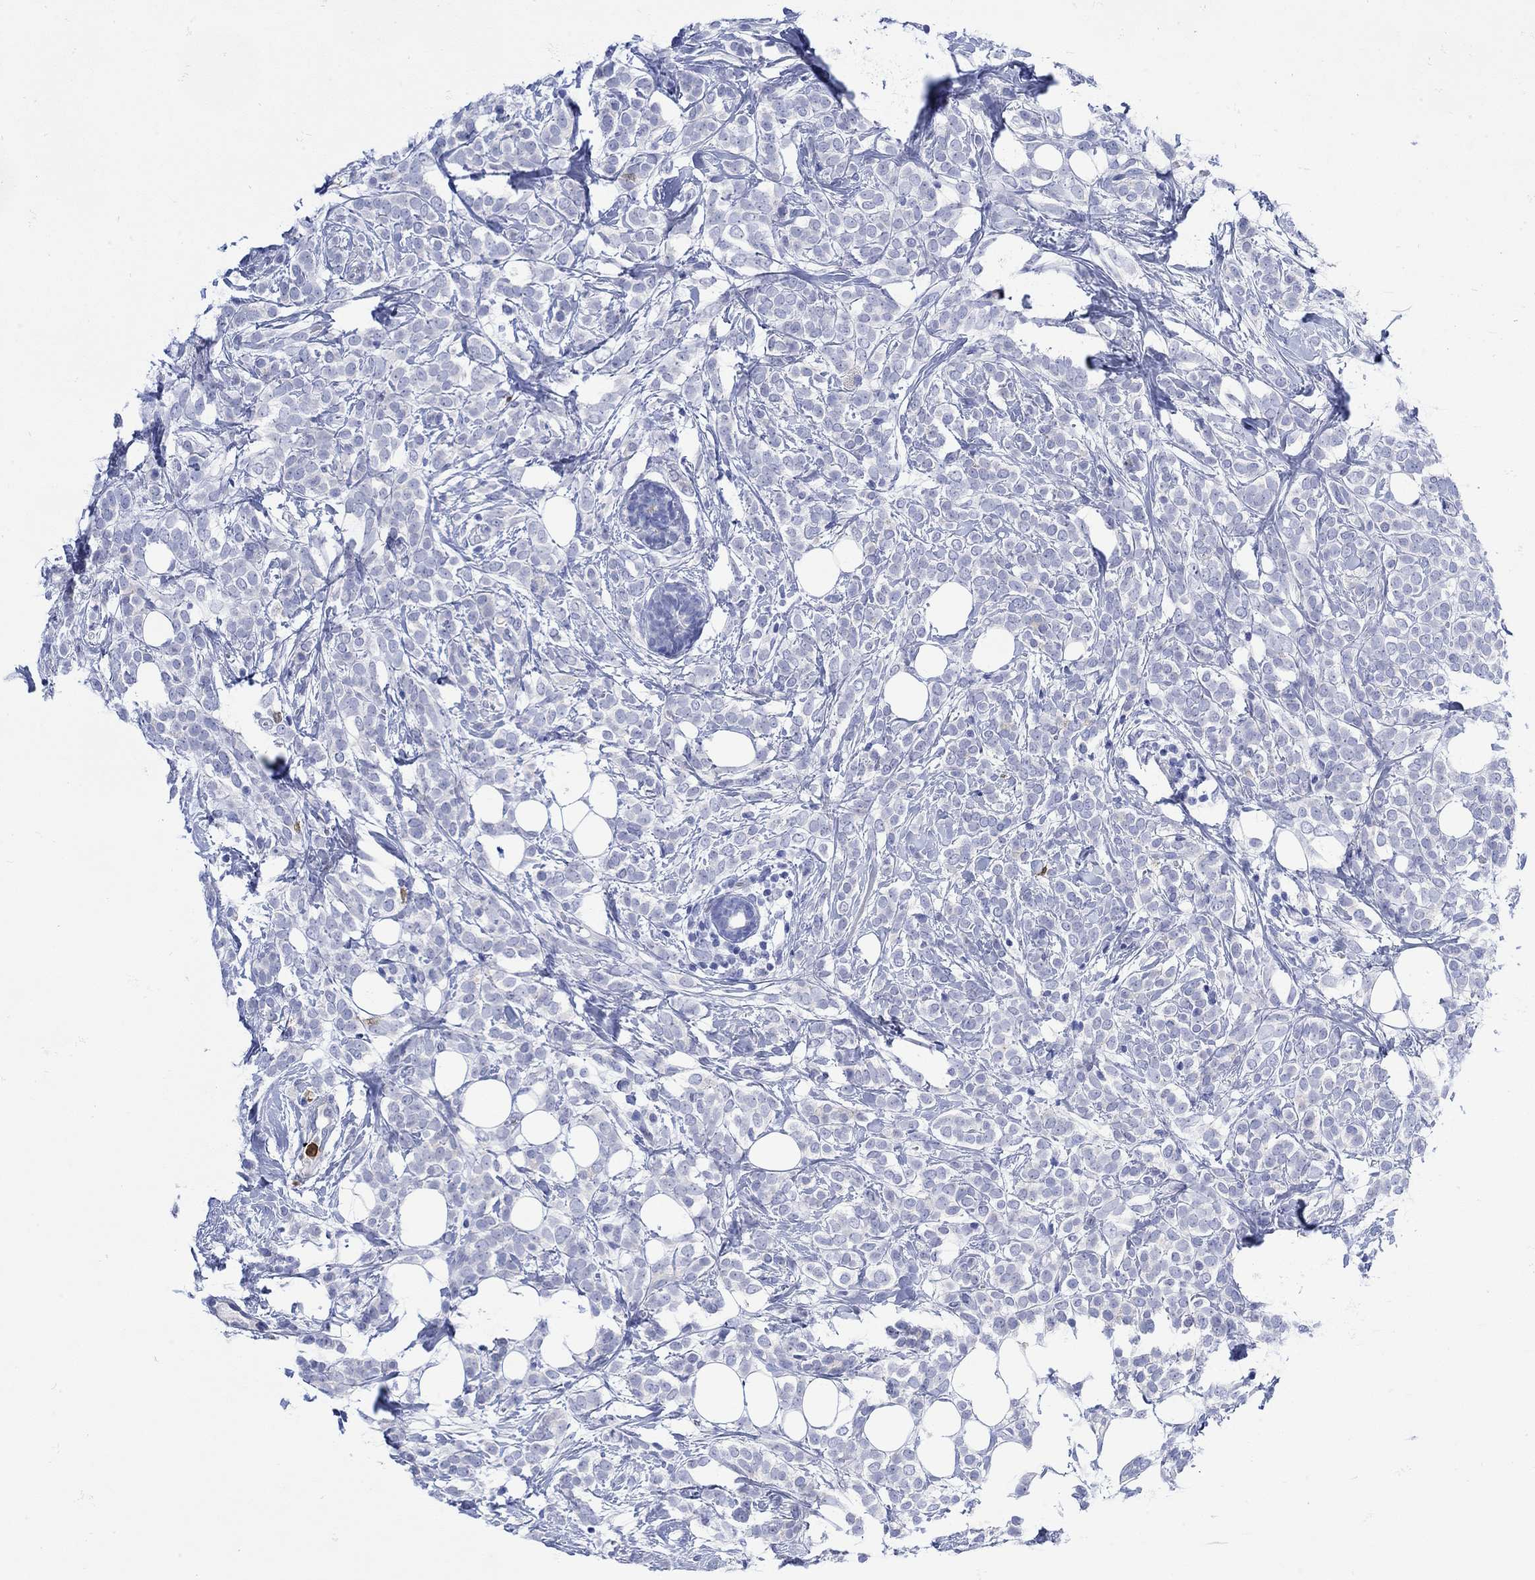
{"staining": {"intensity": "negative", "quantity": "none", "location": "none"}, "tissue": "breast cancer", "cell_type": "Tumor cells", "image_type": "cancer", "snomed": [{"axis": "morphology", "description": "Lobular carcinoma"}, {"axis": "topography", "description": "Breast"}], "caption": "Breast lobular carcinoma was stained to show a protein in brown. There is no significant expression in tumor cells.", "gene": "LINGO3", "patient": {"sex": "female", "age": 49}}